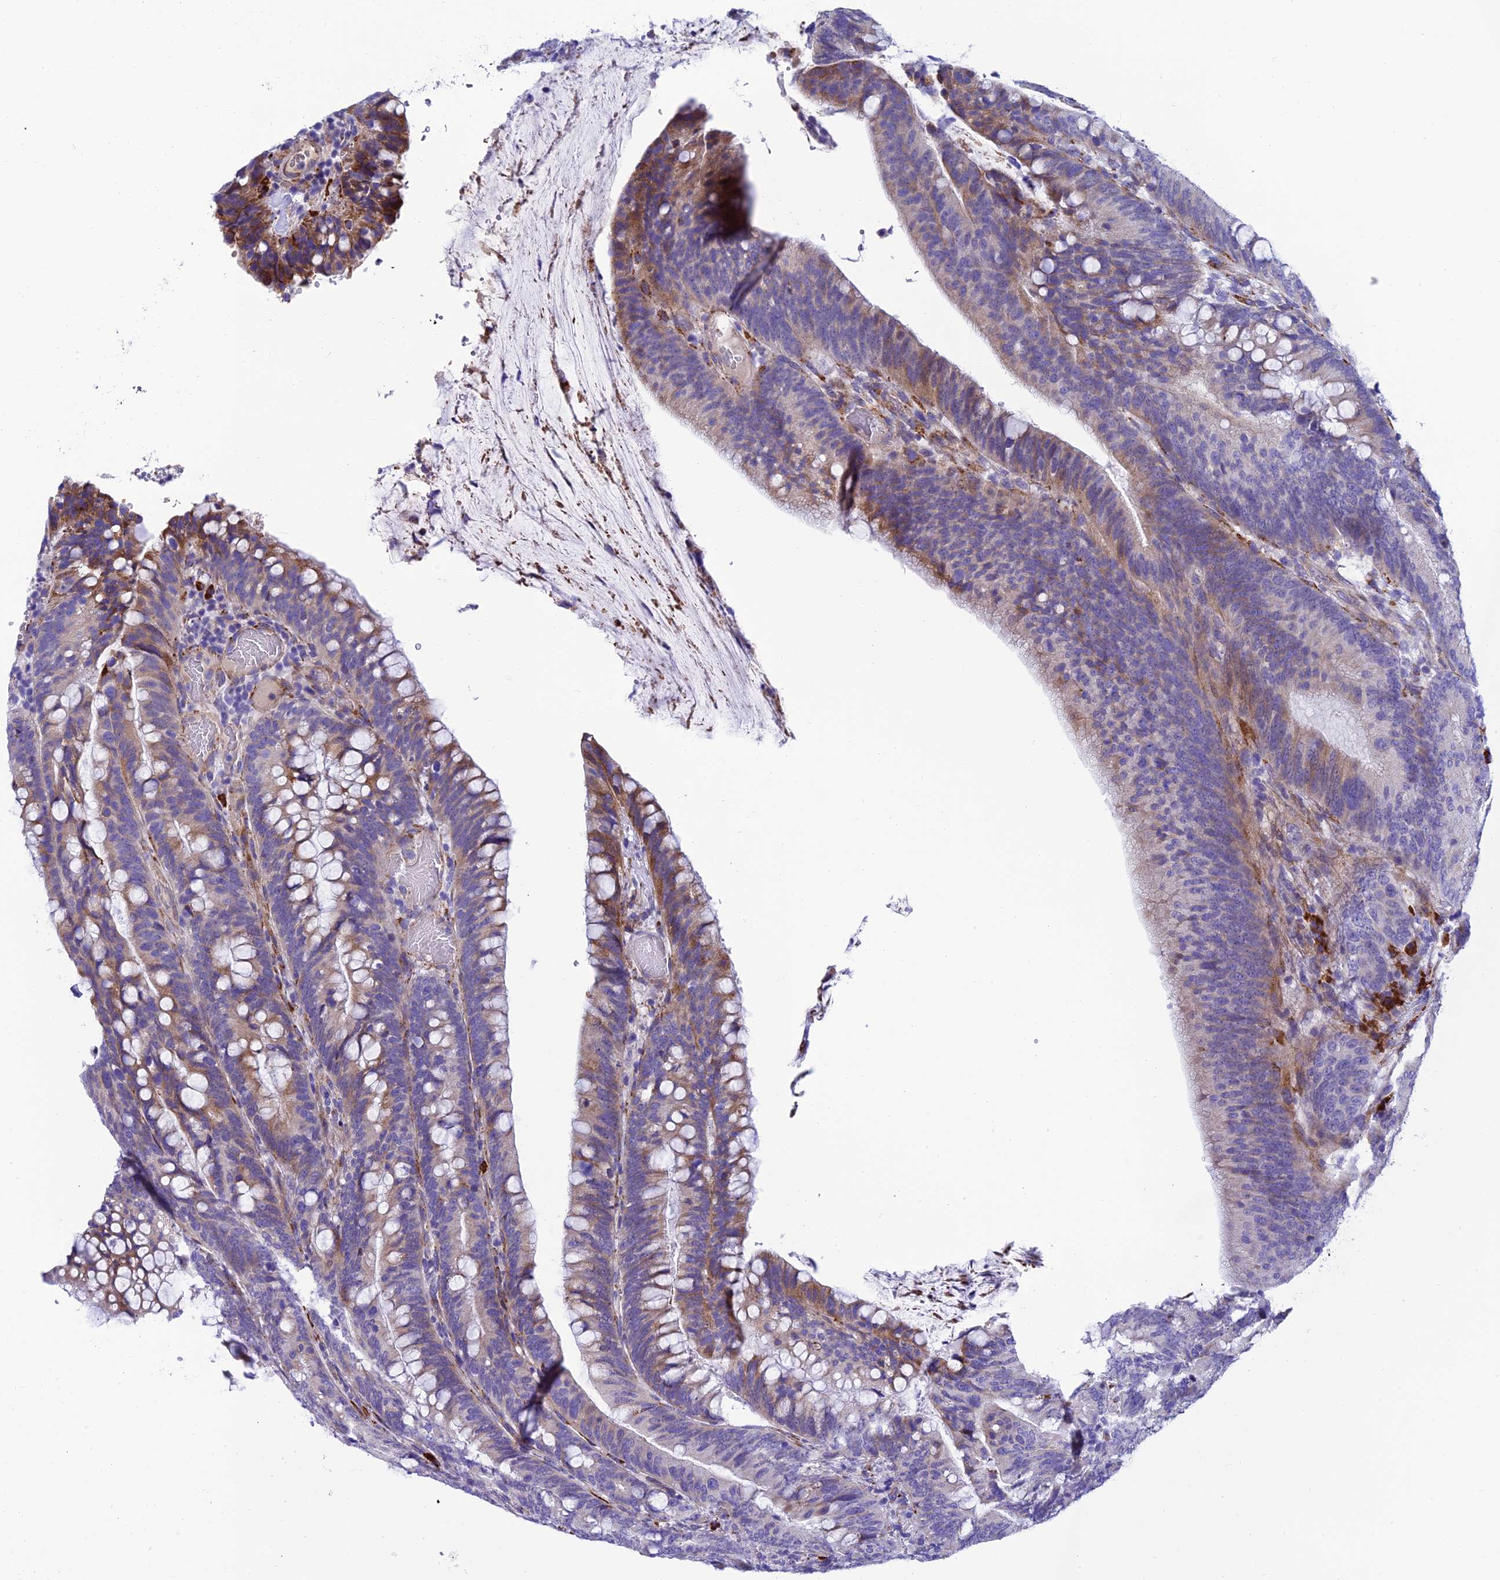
{"staining": {"intensity": "moderate", "quantity": "<25%", "location": "cytoplasmic/membranous"}, "tissue": "colorectal cancer", "cell_type": "Tumor cells", "image_type": "cancer", "snomed": [{"axis": "morphology", "description": "Adenocarcinoma, NOS"}, {"axis": "topography", "description": "Colon"}], "caption": "Colorectal cancer tissue exhibits moderate cytoplasmic/membranous expression in about <25% of tumor cells, visualized by immunohistochemistry.", "gene": "MACIR", "patient": {"sex": "female", "age": 66}}